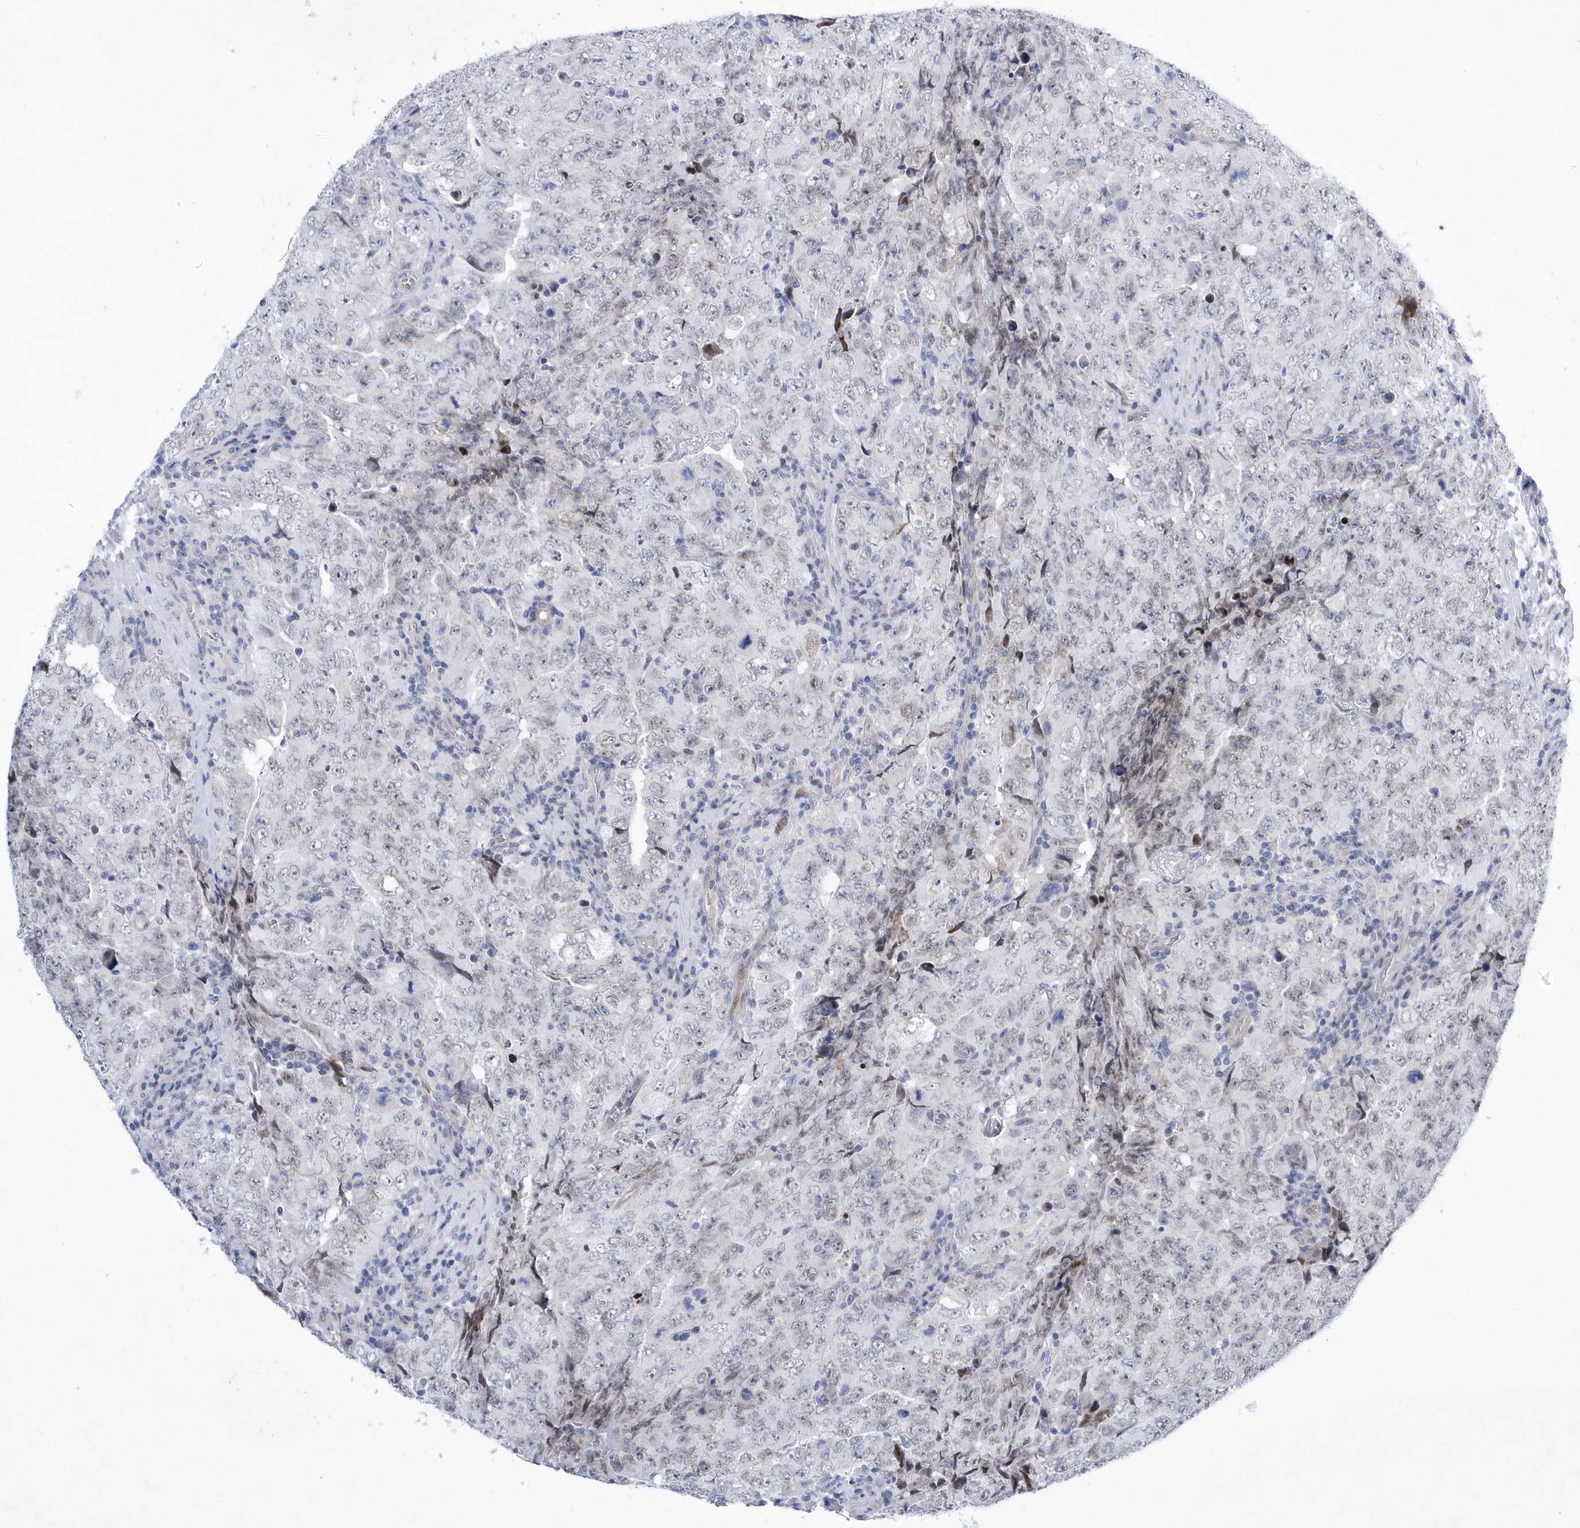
{"staining": {"intensity": "negative", "quantity": "none", "location": "none"}, "tissue": "testis cancer", "cell_type": "Tumor cells", "image_type": "cancer", "snomed": [{"axis": "morphology", "description": "Carcinoma, Embryonal, NOS"}, {"axis": "topography", "description": "Testis"}], "caption": "This is an immunohistochemistry (IHC) photomicrograph of testis cancer (embryonal carcinoma). There is no positivity in tumor cells.", "gene": "ZNF875", "patient": {"sex": "male", "age": 26}}